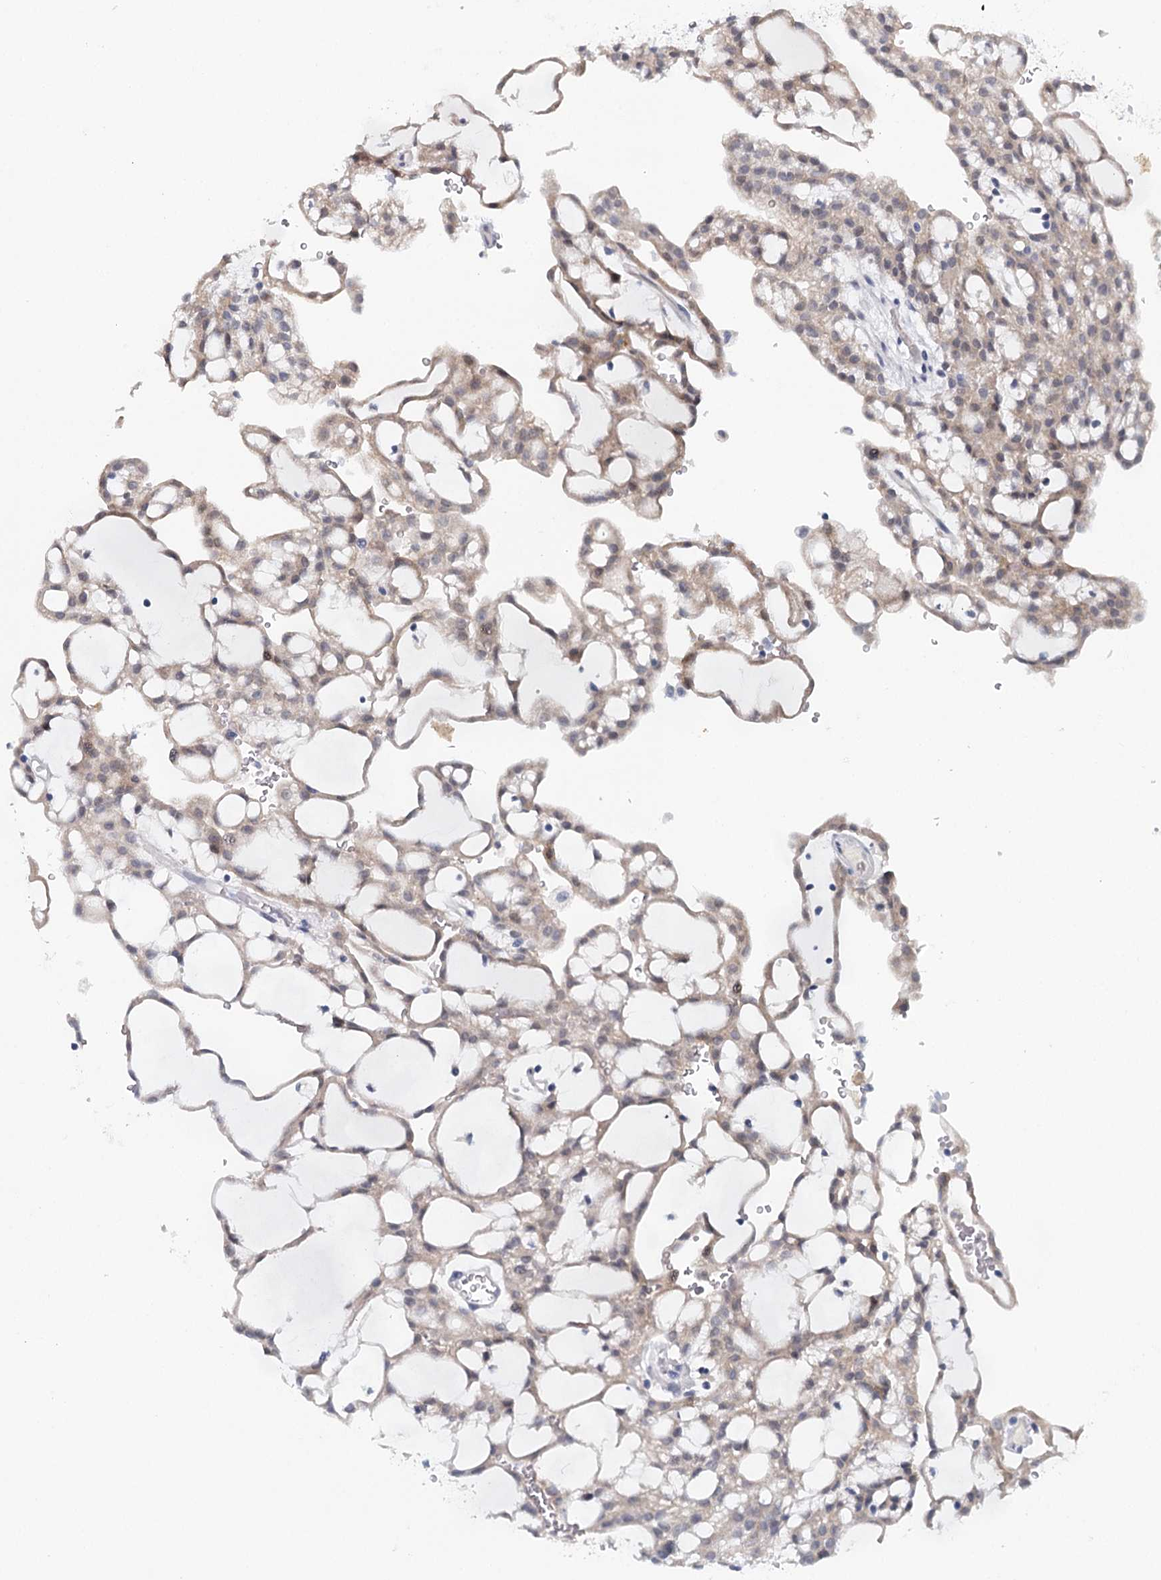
{"staining": {"intensity": "weak", "quantity": "25%-75%", "location": "cytoplasmic/membranous"}, "tissue": "renal cancer", "cell_type": "Tumor cells", "image_type": "cancer", "snomed": [{"axis": "morphology", "description": "Adenocarcinoma, NOS"}, {"axis": "topography", "description": "Kidney"}], "caption": "An IHC micrograph of tumor tissue is shown. Protein staining in brown highlights weak cytoplasmic/membranous positivity in renal adenocarcinoma within tumor cells. The protein is stained brown, and the nuclei are stained in blue (DAB IHC with brightfield microscopy, high magnification).", "gene": "HSPA4L", "patient": {"sex": "male", "age": 63}}